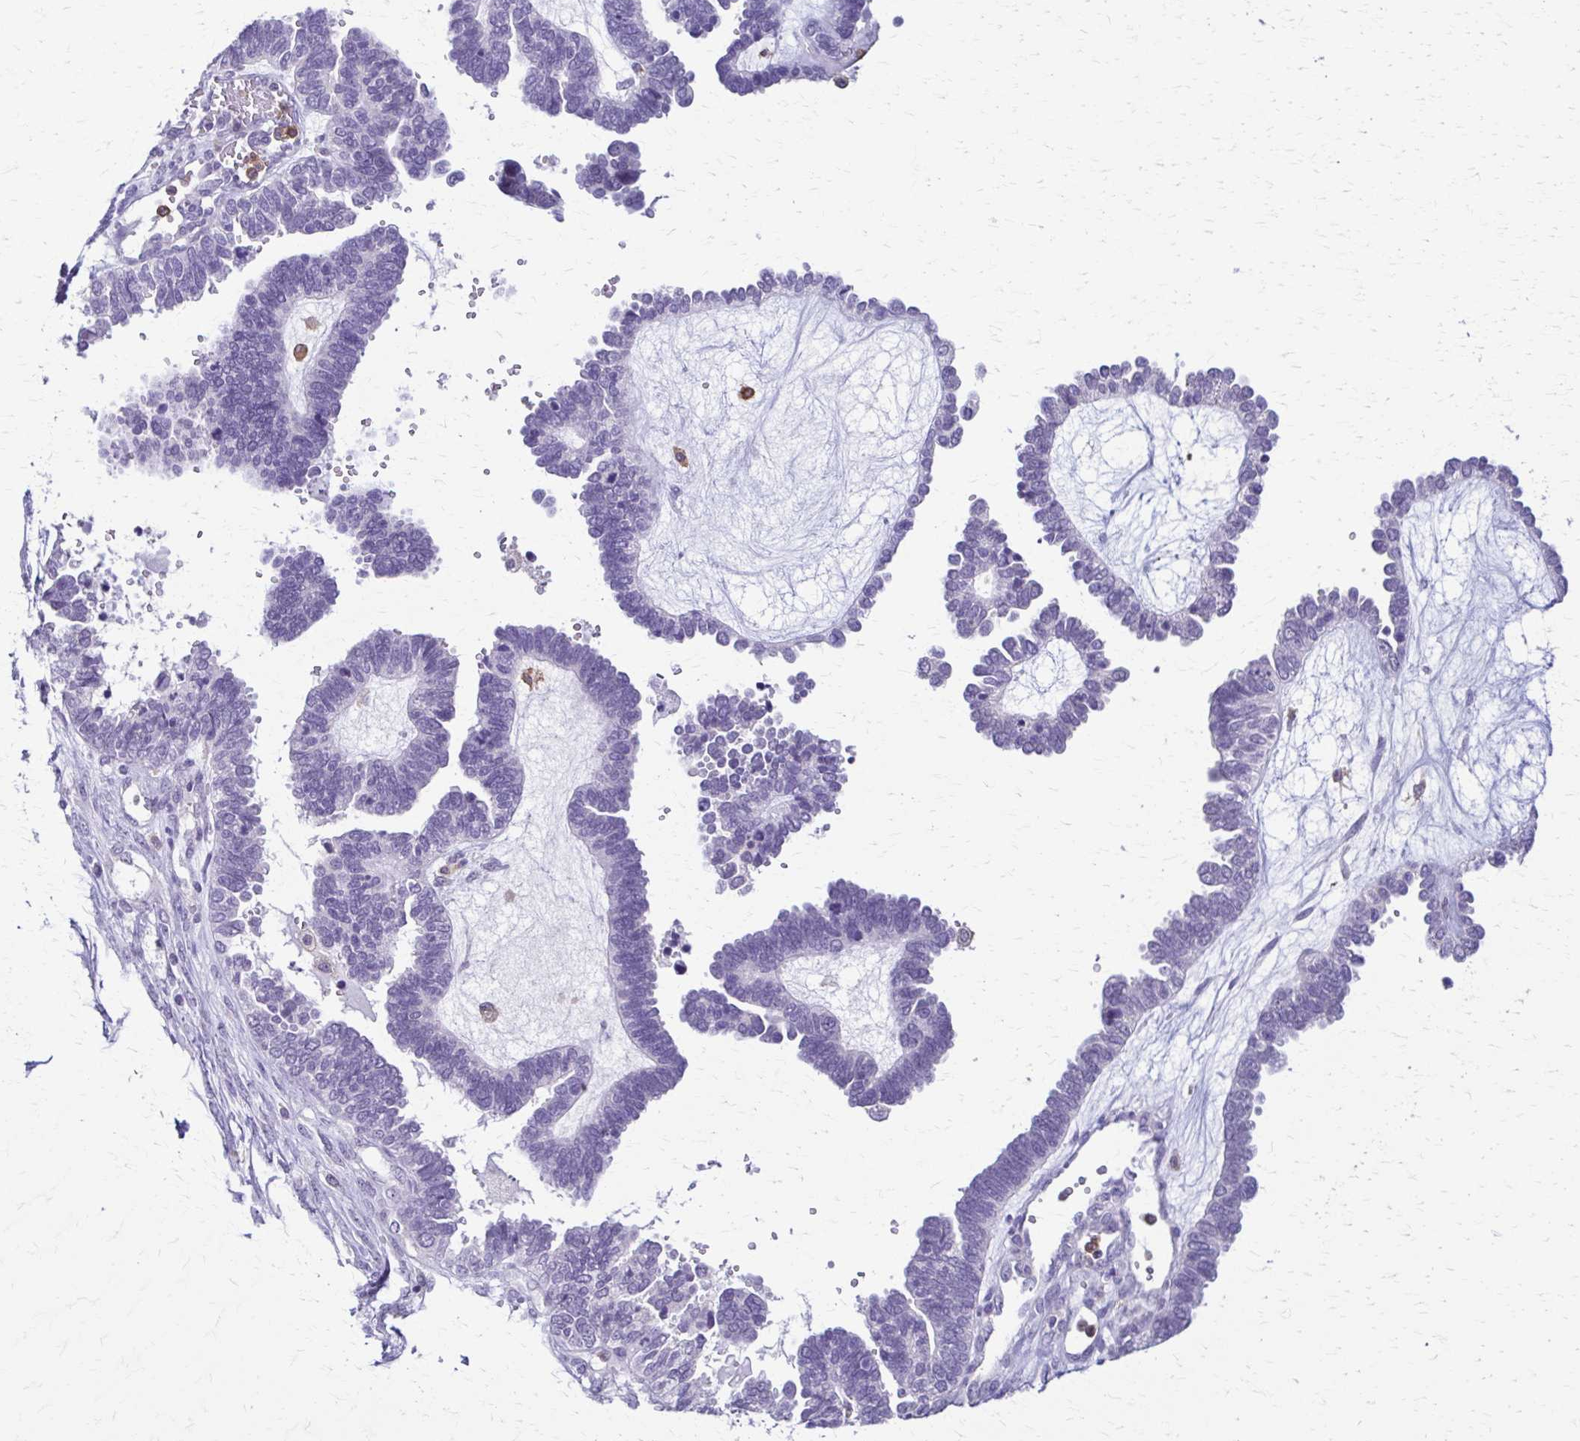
{"staining": {"intensity": "negative", "quantity": "none", "location": "none"}, "tissue": "ovarian cancer", "cell_type": "Tumor cells", "image_type": "cancer", "snomed": [{"axis": "morphology", "description": "Cystadenocarcinoma, serous, NOS"}, {"axis": "topography", "description": "Ovary"}], "caption": "Immunohistochemistry (IHC) micrograph of human ovarian cancer stained for a protein (brown), which shows no expression in tumor cells.", "gene": "PIK3AP1", "patient": {"sex": "female", "age": 51}}